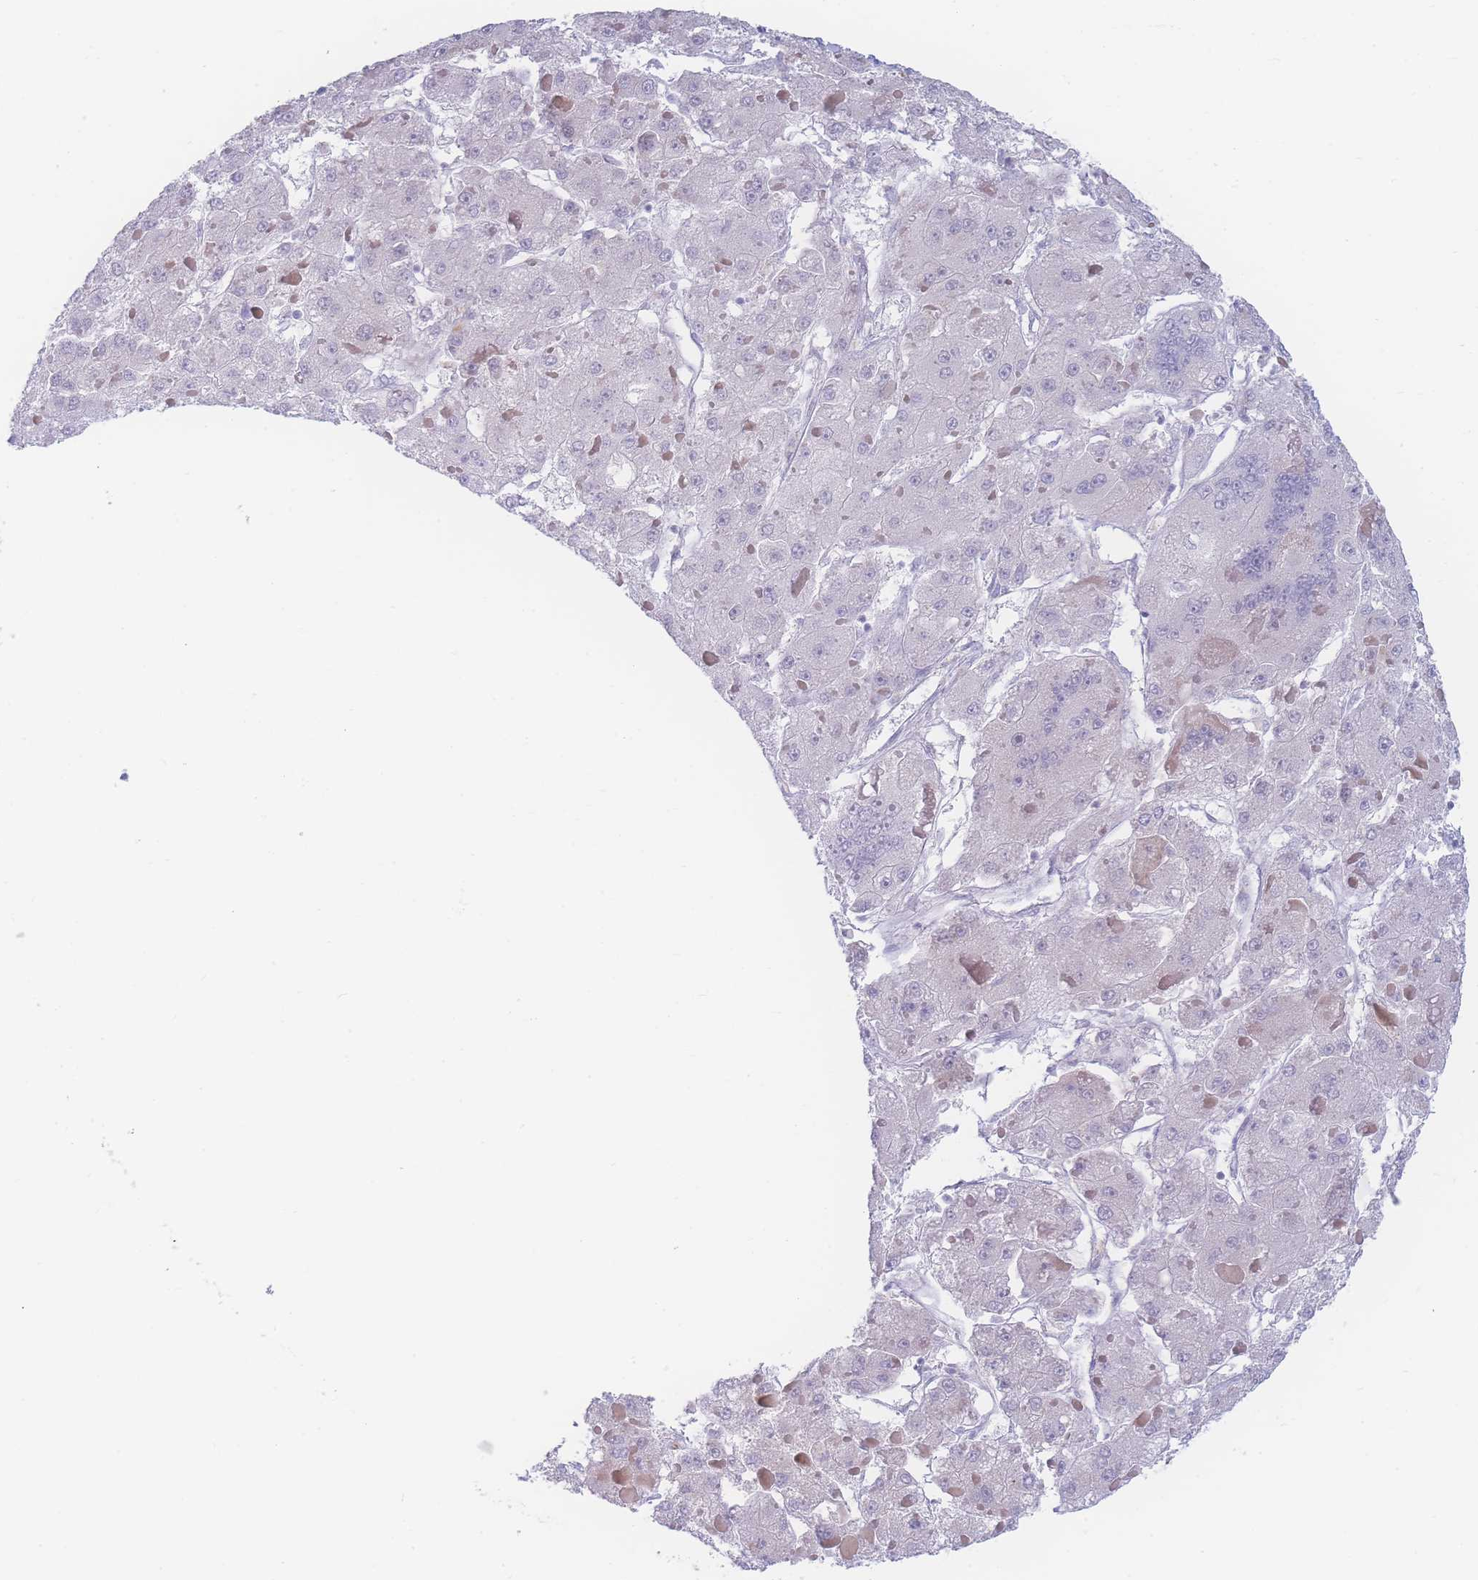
{"staining": {"intensity": "negative", "quantity": "none", "location": "none"}, "tissue": "liver cancer", "cell_type": "Tumor cells", "image_type": "cancer", "snomed": [{"axis": "morphology", "description": "Carcinoma, Hepatocellular, NOS"}, {"axis": "topography", "description": "Liver"}], "caption": "Immunohistochemistry (IHC) photomicrograph of neoplastic tissue: human hepatocellular carcinoma (liver) stained with DAB exhibits no significant protein staining in tumor cells. The staining was performed using DAB to visualize the protein expression in brown, while the nuclei were stained in blue with hematoxylin (Magnification: 20x).", "gene": "PRSS22", "patient": {"sex": "female", "age": 73}}